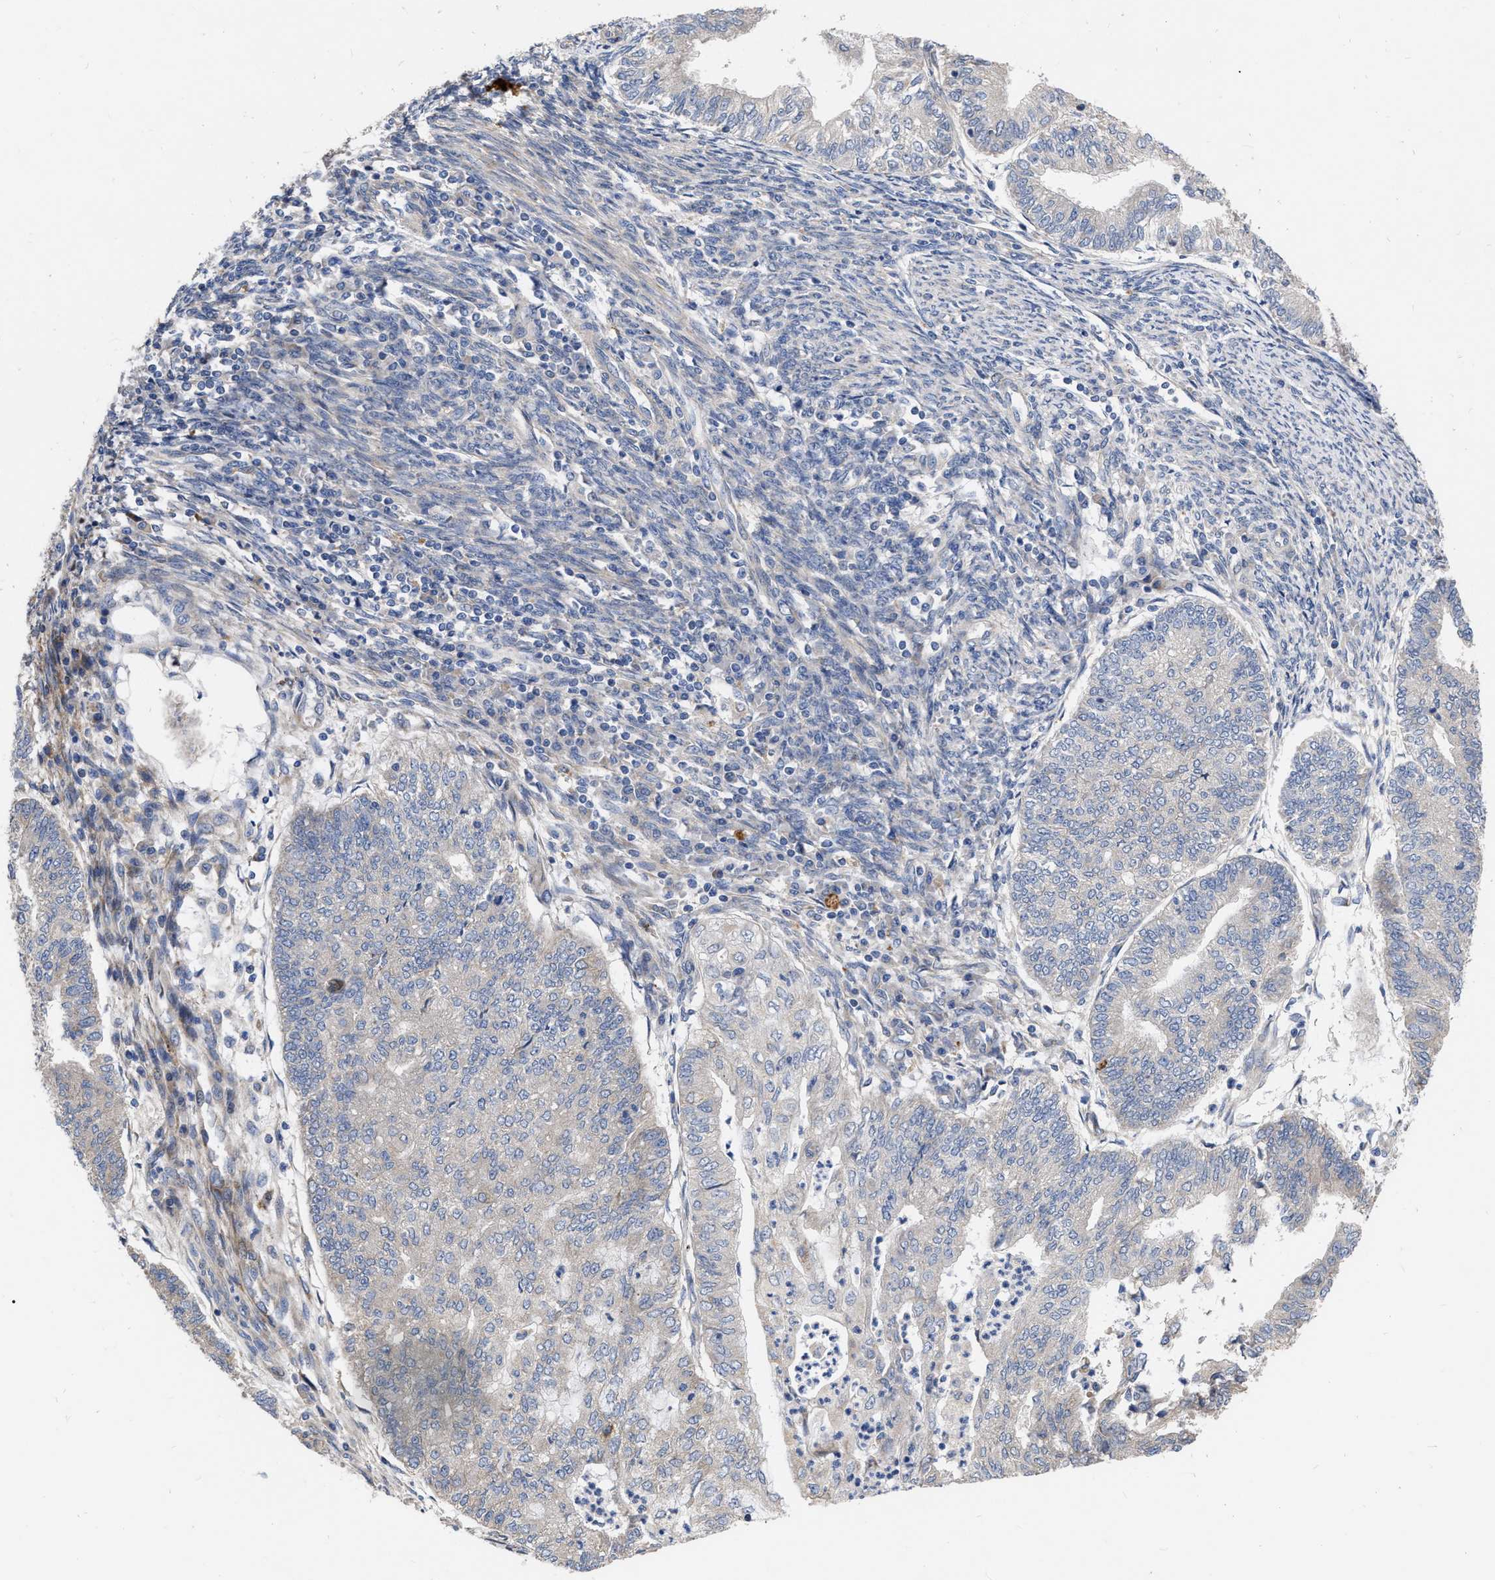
{"staining": {"intensity": "negative", "quantity": "none", "location": "none"}, "tissue": "endometrial cancer", "cell_type": "Tumor cells", "image_type": "cancer", "snomed": [{"axis": "morphology", "description": "Adenocarcinoma, NOS"}, {"axis": "topography", "description": "Endometrium"}], "caption": "DAB (3,3'-diaminobenzidine) immunohistochemical staining of endometrial cancer reveals no significant expression in tumor cells.", "gene": "MLST8", "patient": {"sex": "female", "age": 59}}